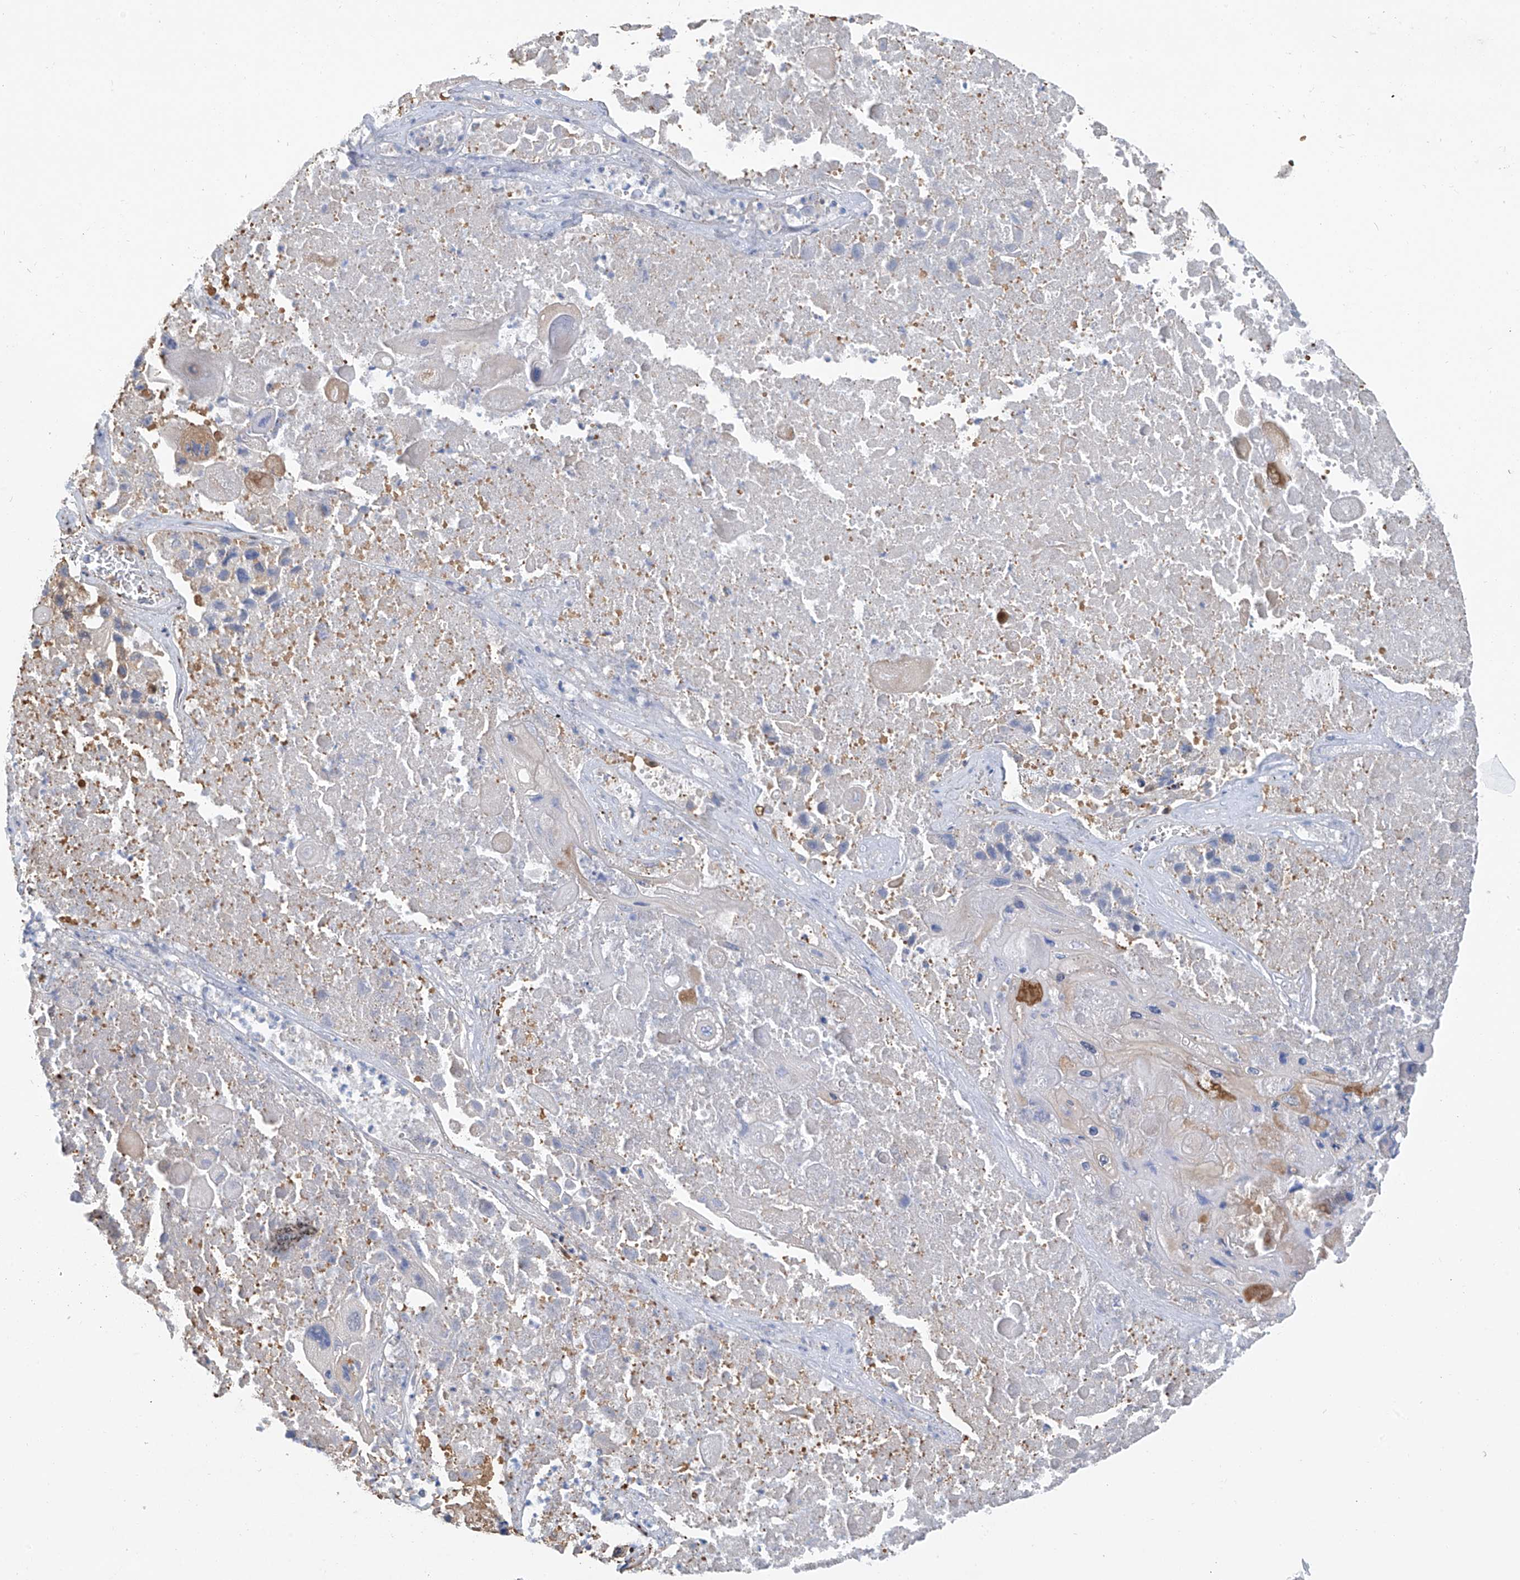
{"staining": {"intensity": "negative", "quantity": "none", "location": "none"}, "tissue": "lung cancer", "cell_type": "Tumor cells", "image_type": "cancer", "snomed": [{"axis": "morphology", "description": "Squamous cell carcinoma, NOS"}, {"axis": "topography", "description": "Lung"}], "caption": "This is an IHC micrograph of human squamous cell carcinoma (lung). There is no positivity in tumor cells.", "gene": "PMM1", "patient": {"sex": "male", "age": 61}}